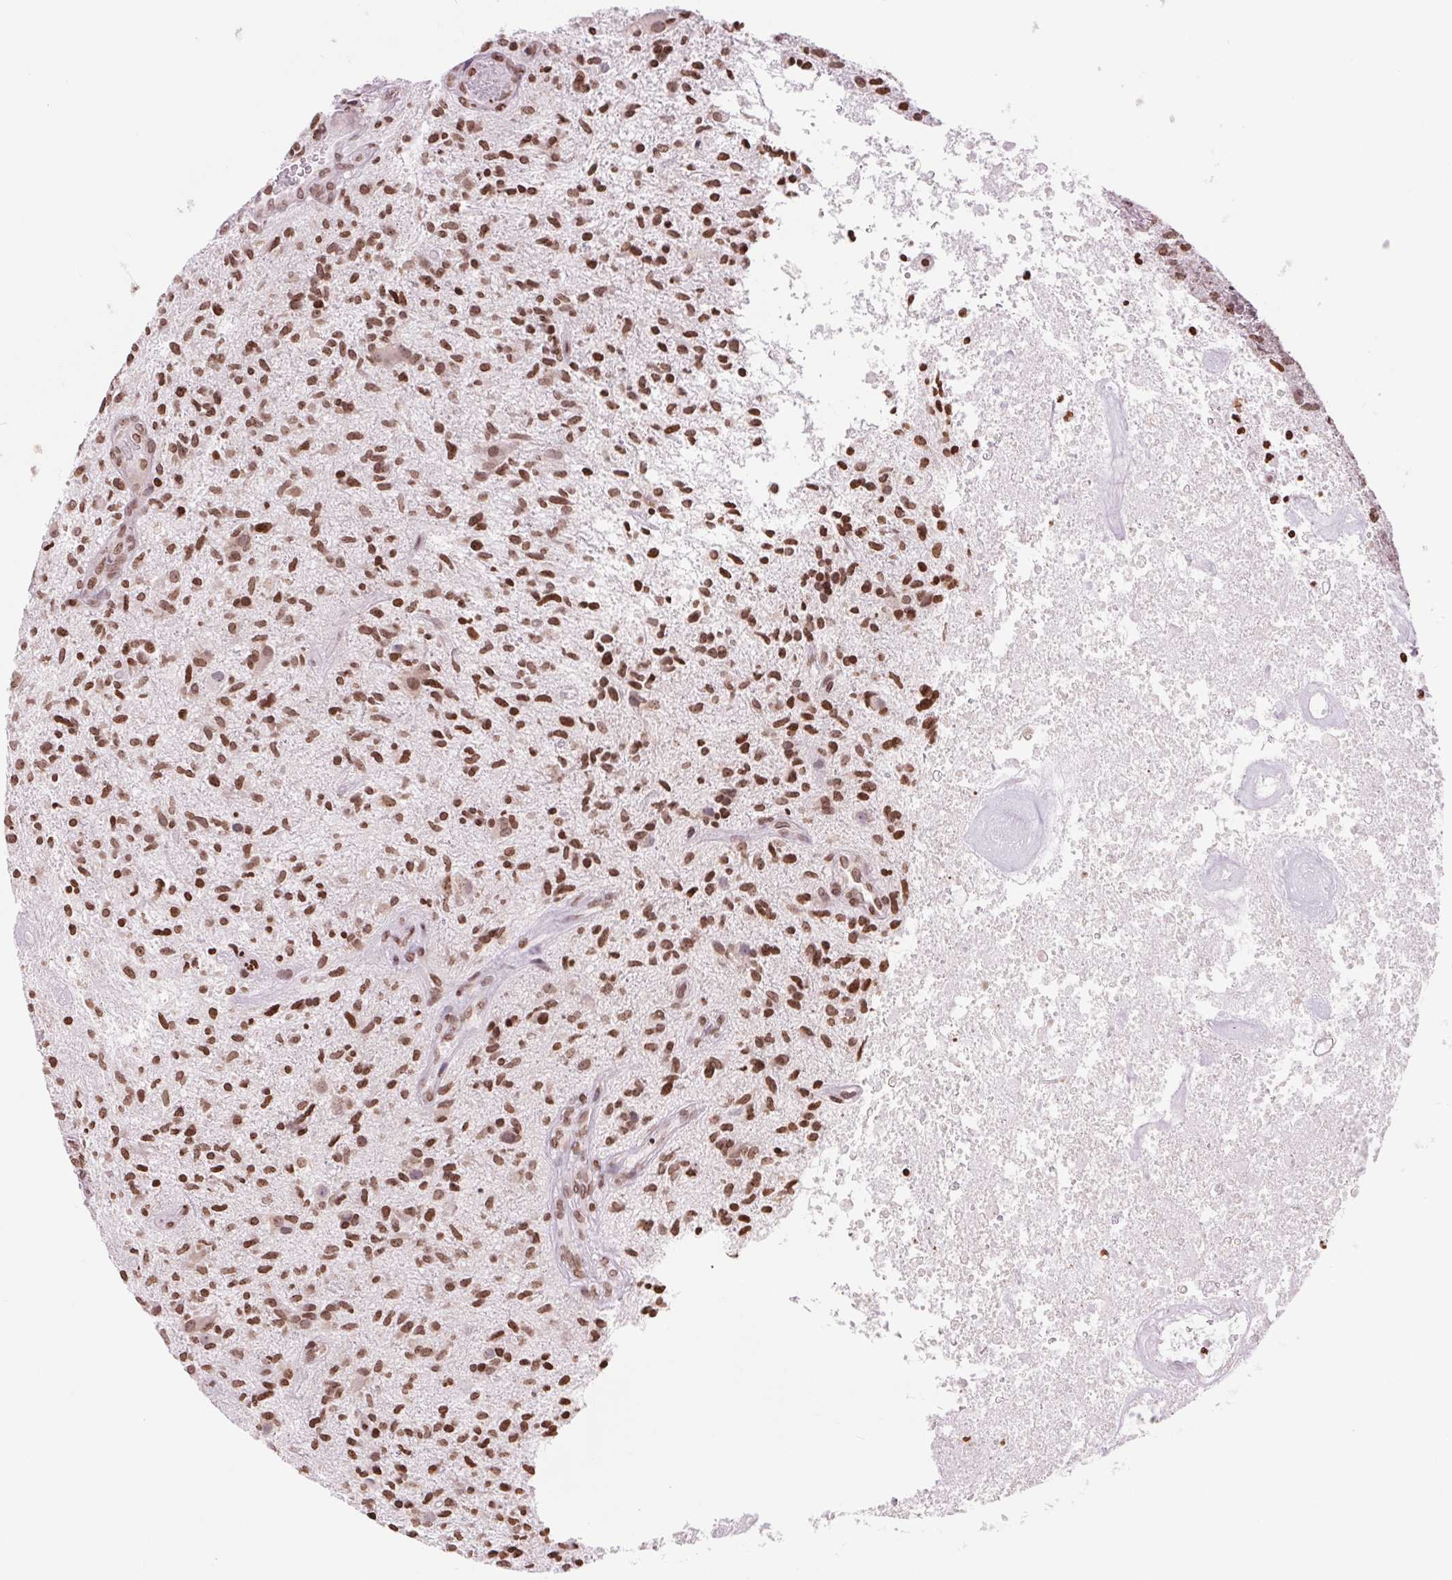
{"staining": {"intensity": "moderate", "quantity": ">75%", "location": "nuclear"}, "tissue": "glioma", "cell_type": "Tumor cells", "image_type": "cancer", "snomed": [{"axis": "morphology", "description": "Glioma, malignant, High grade"}, {"axis": "topography", "description": "Brain"}], "caption": "Immunohistochemical staining of malignant glioma (high-grade) exhibits medium levels of moderate nuclear protein expression in about >75% of tumor cells. (Stains: DAB in brown, nuclei in blue, Microscopy: brightfield microscopy at high magnification).", "gene": "SMIM12", "patient": {"sex": "male", "age": 55}}